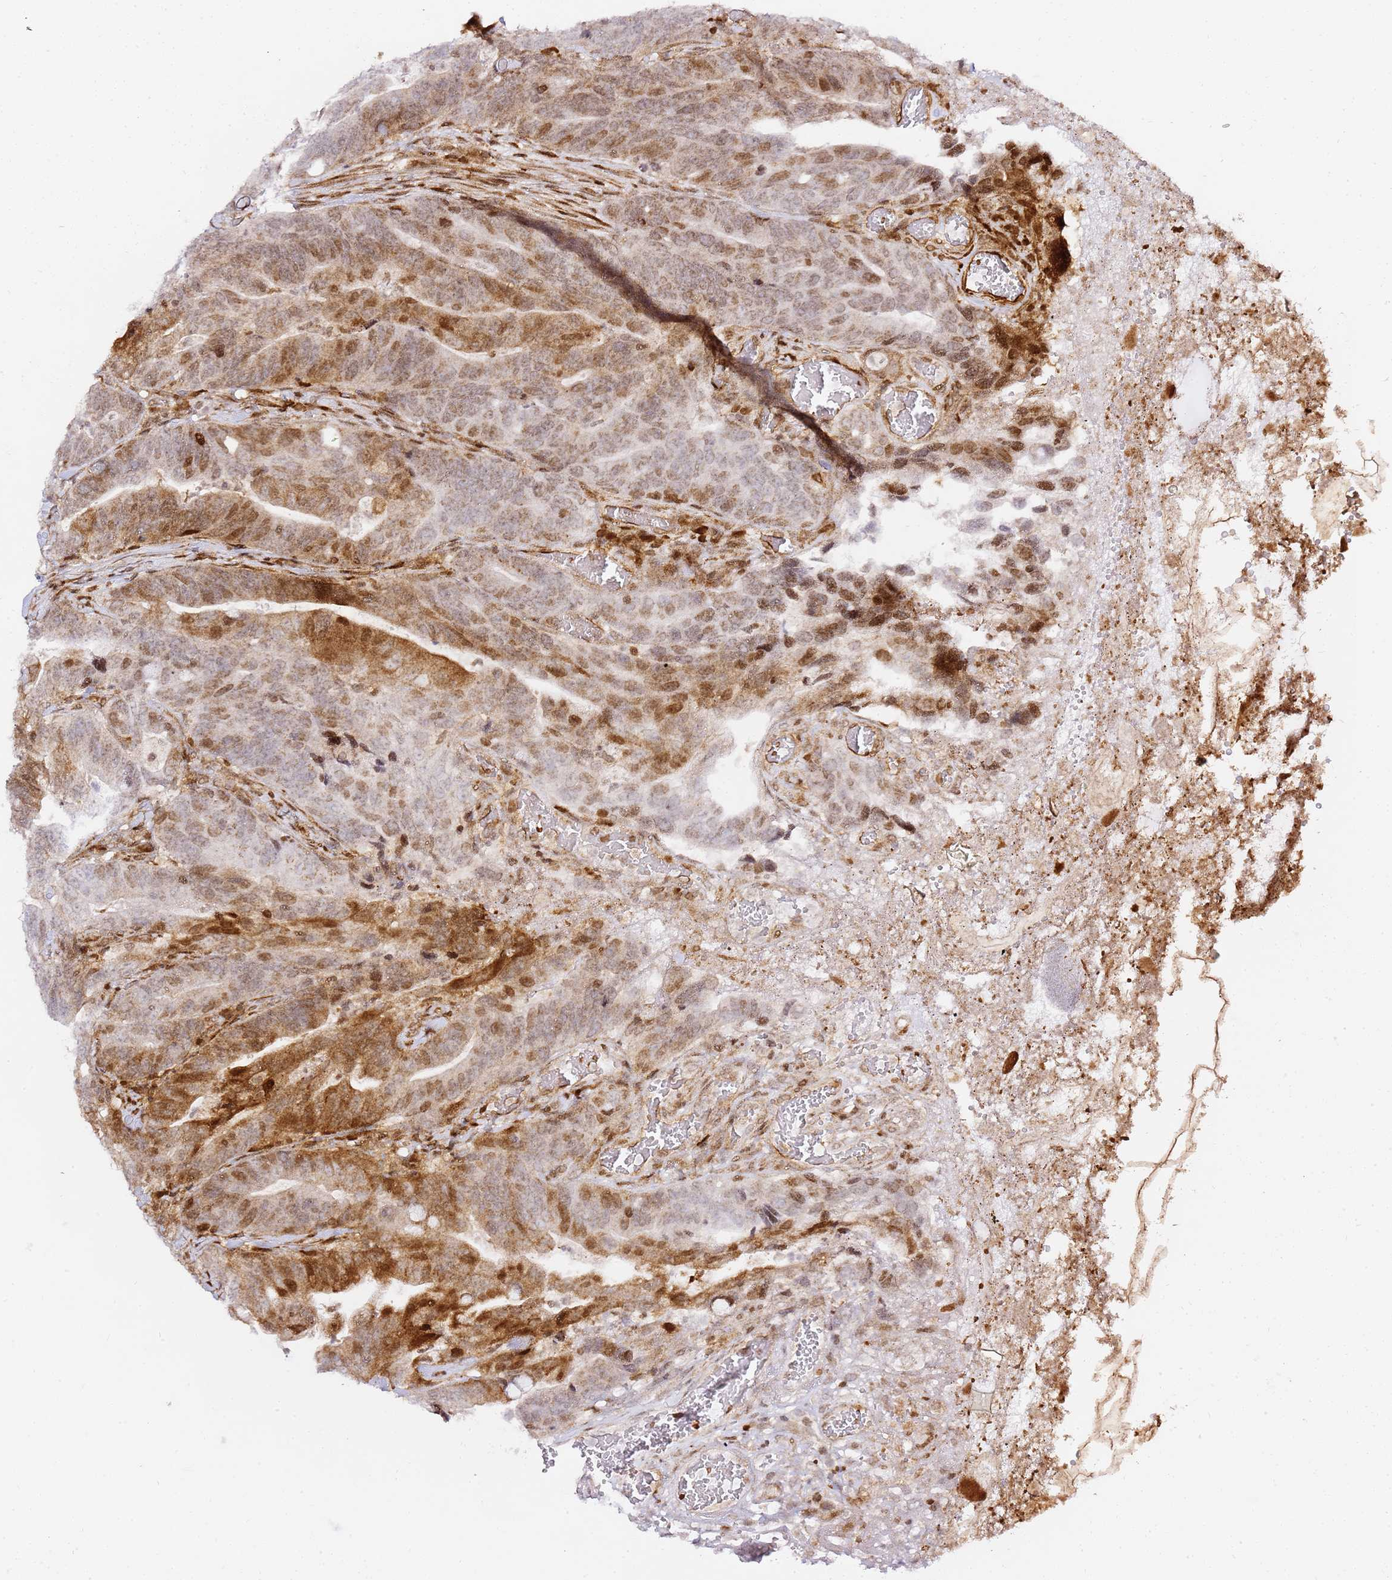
{"staining": {"intensity": "moderate", "quantity": "25%-75%", "location": "cytoplasmic/membranous,nuclear"}, "tissue": "colorectal cancer", "cell_type": "Tumor cells", "image_type": "cancer", "snomed": [{"axis": "morphology", "description": "Adenocarcinoma, NOS"}, {"axis": "topography", "description": "Colon"}], "caption": "A brown stain shows moderate cytoplasmic/membranous and nuclear staining of a protein in colorectal cancer (adenocarcinoma) tumor cells.", "gene": "GBP2", "patient": {"sex": "female", "age": 82}}